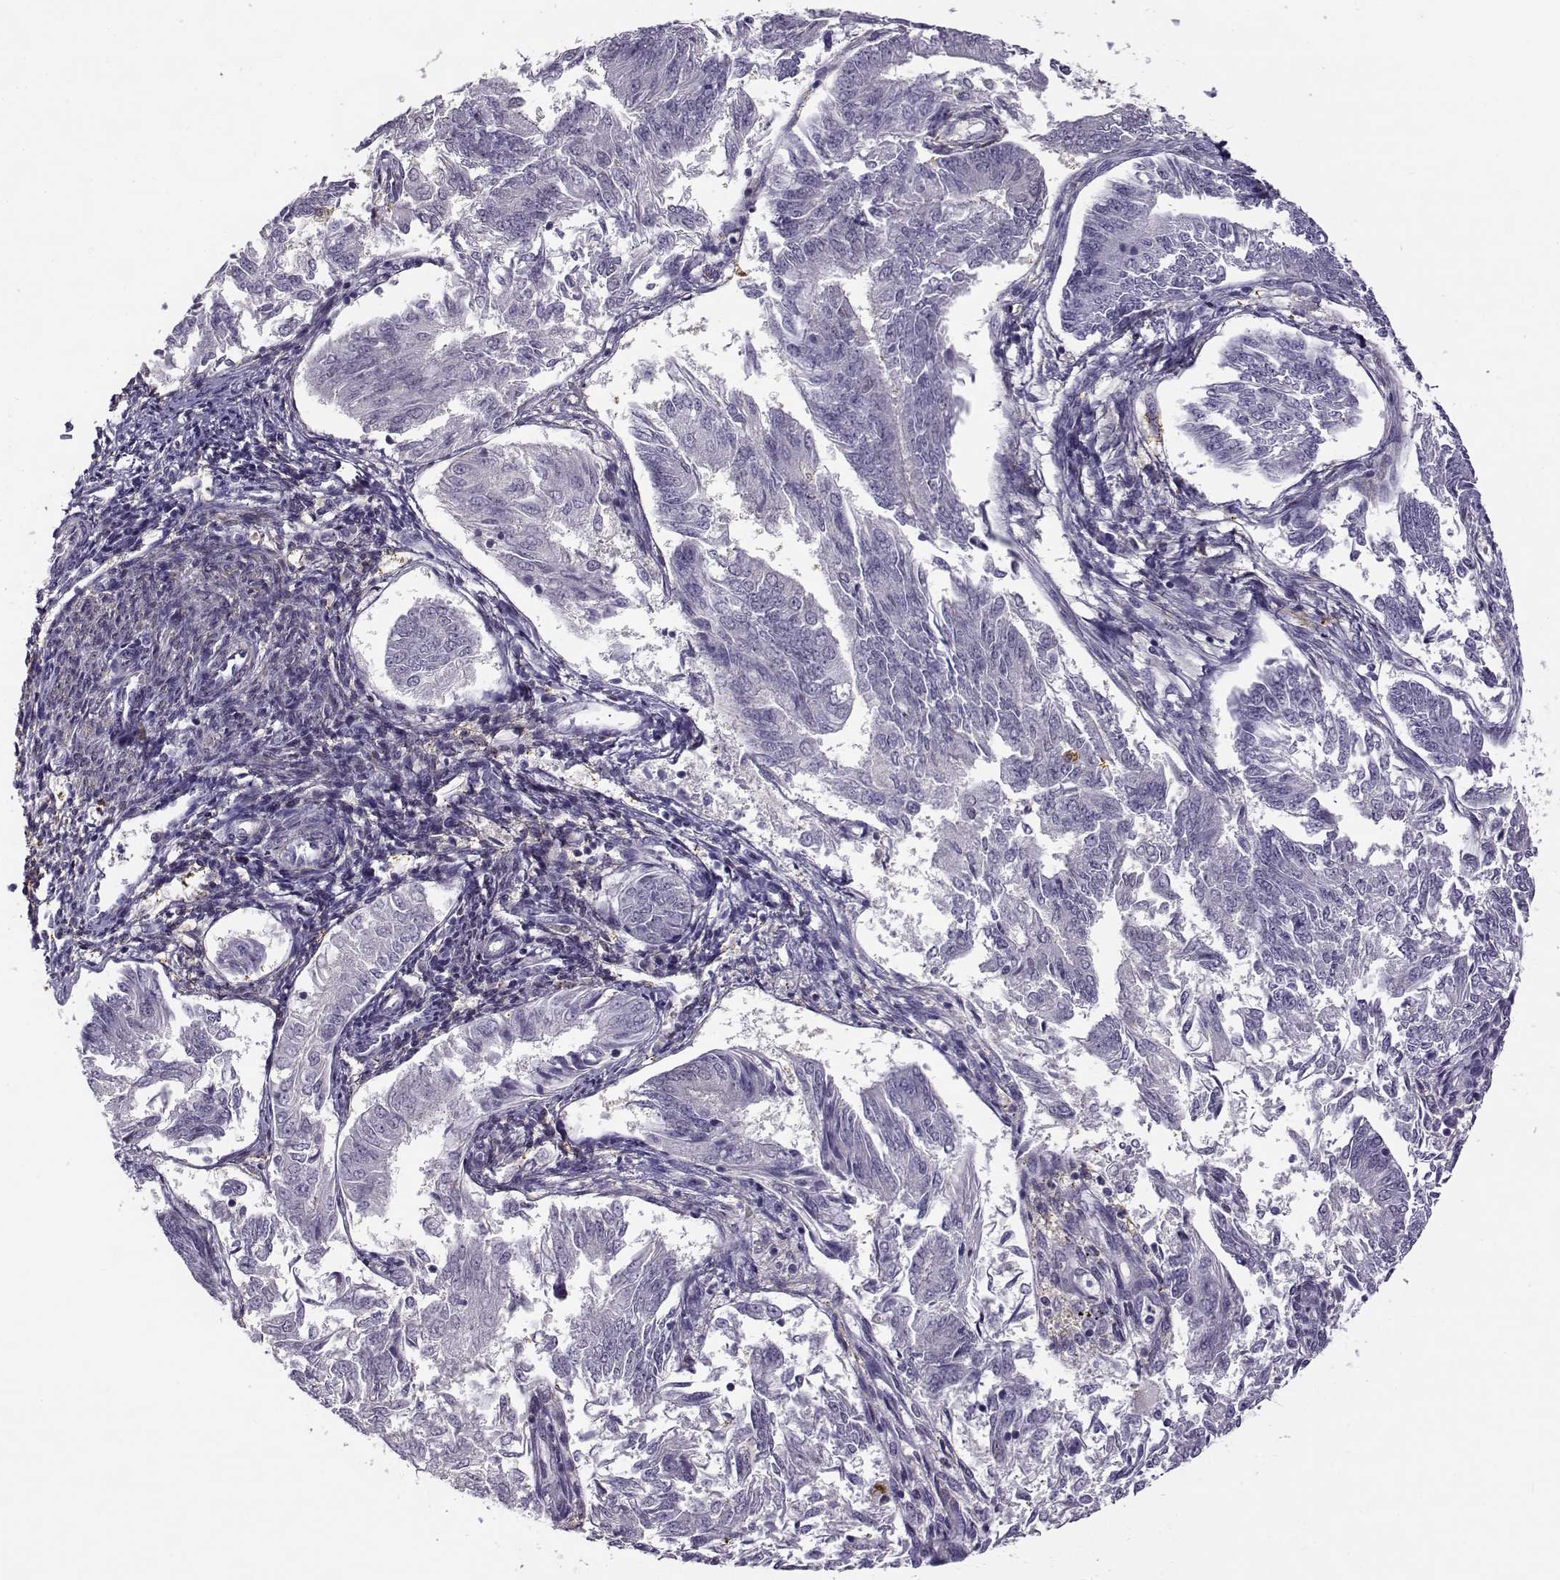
{"staining": {"intensity": "negative", "quantity": "none", "location": "none"}, "tissue": "endometrial cancer", "cell_type": "Tumor cells", "image_type": "cancer", "snomed": [{"axis": "morphology", "description": "Adenocarcinoma, NOS"}, {"axis": "topography", "description": "Endometrium"}], "caption": "IHC histopathology image of human endometrial adenocarcinoma stained for a protein (brown), which shows no expression in tumor cells.", "gene": "UCP3", "patient": {"sex": "female", "age": 58}}